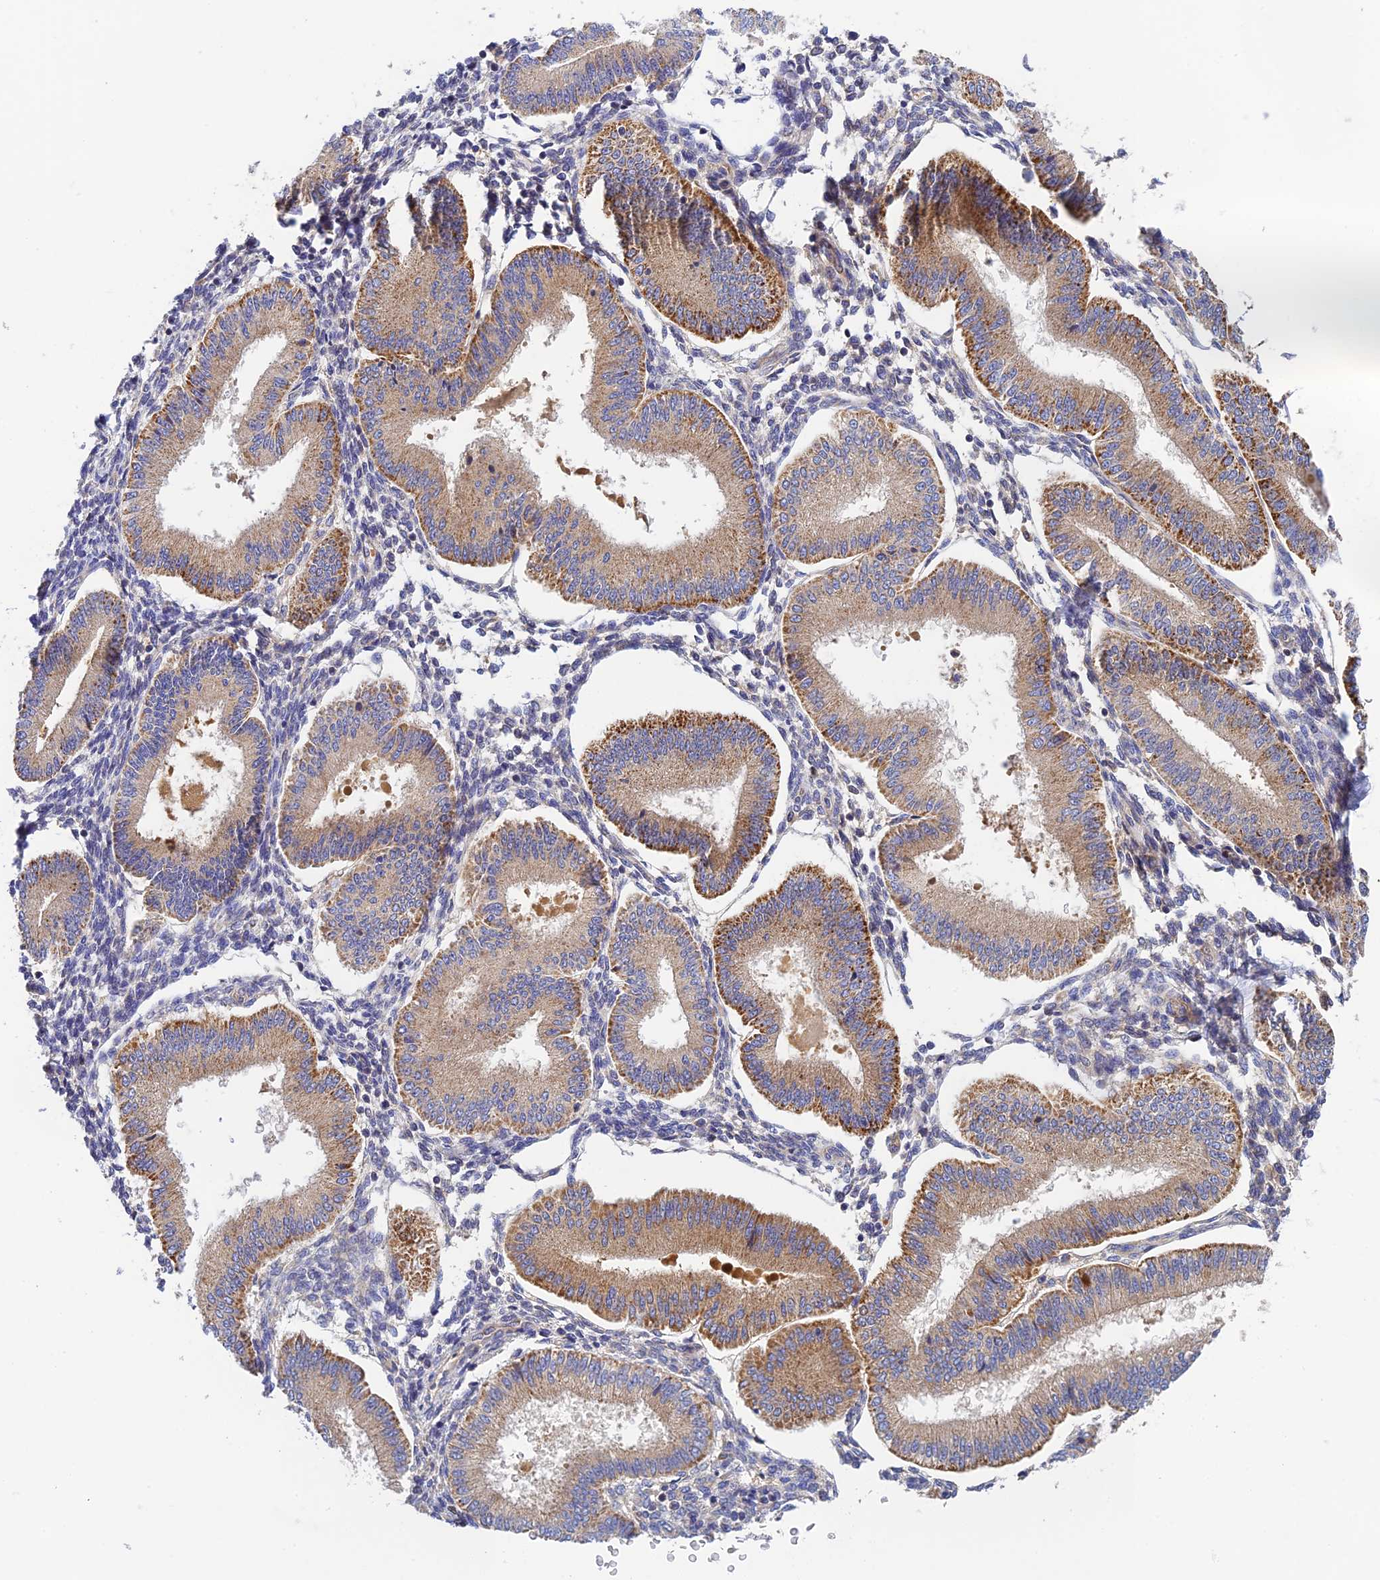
{"staining": {"intensity": "moderate", "quantity": "<25%", "location": "cytoplasmic/membranous"}, "tissue": "endometrium", "cell_type": "Cells in endometrial stroma", "image_type": "normal", "snomed": [{"axis": "morphology", "description": "Normal tissue, NOS"}, {"axis": "topography", "description": "Endometrium"}], "caption": "Moderate cytoplasmic/membranous staining is identified in about <25% of cells in endometrial stroma in normal endometrium.", "gene": "RANBP6", "patient": {"sex": "female", "age": 39}}